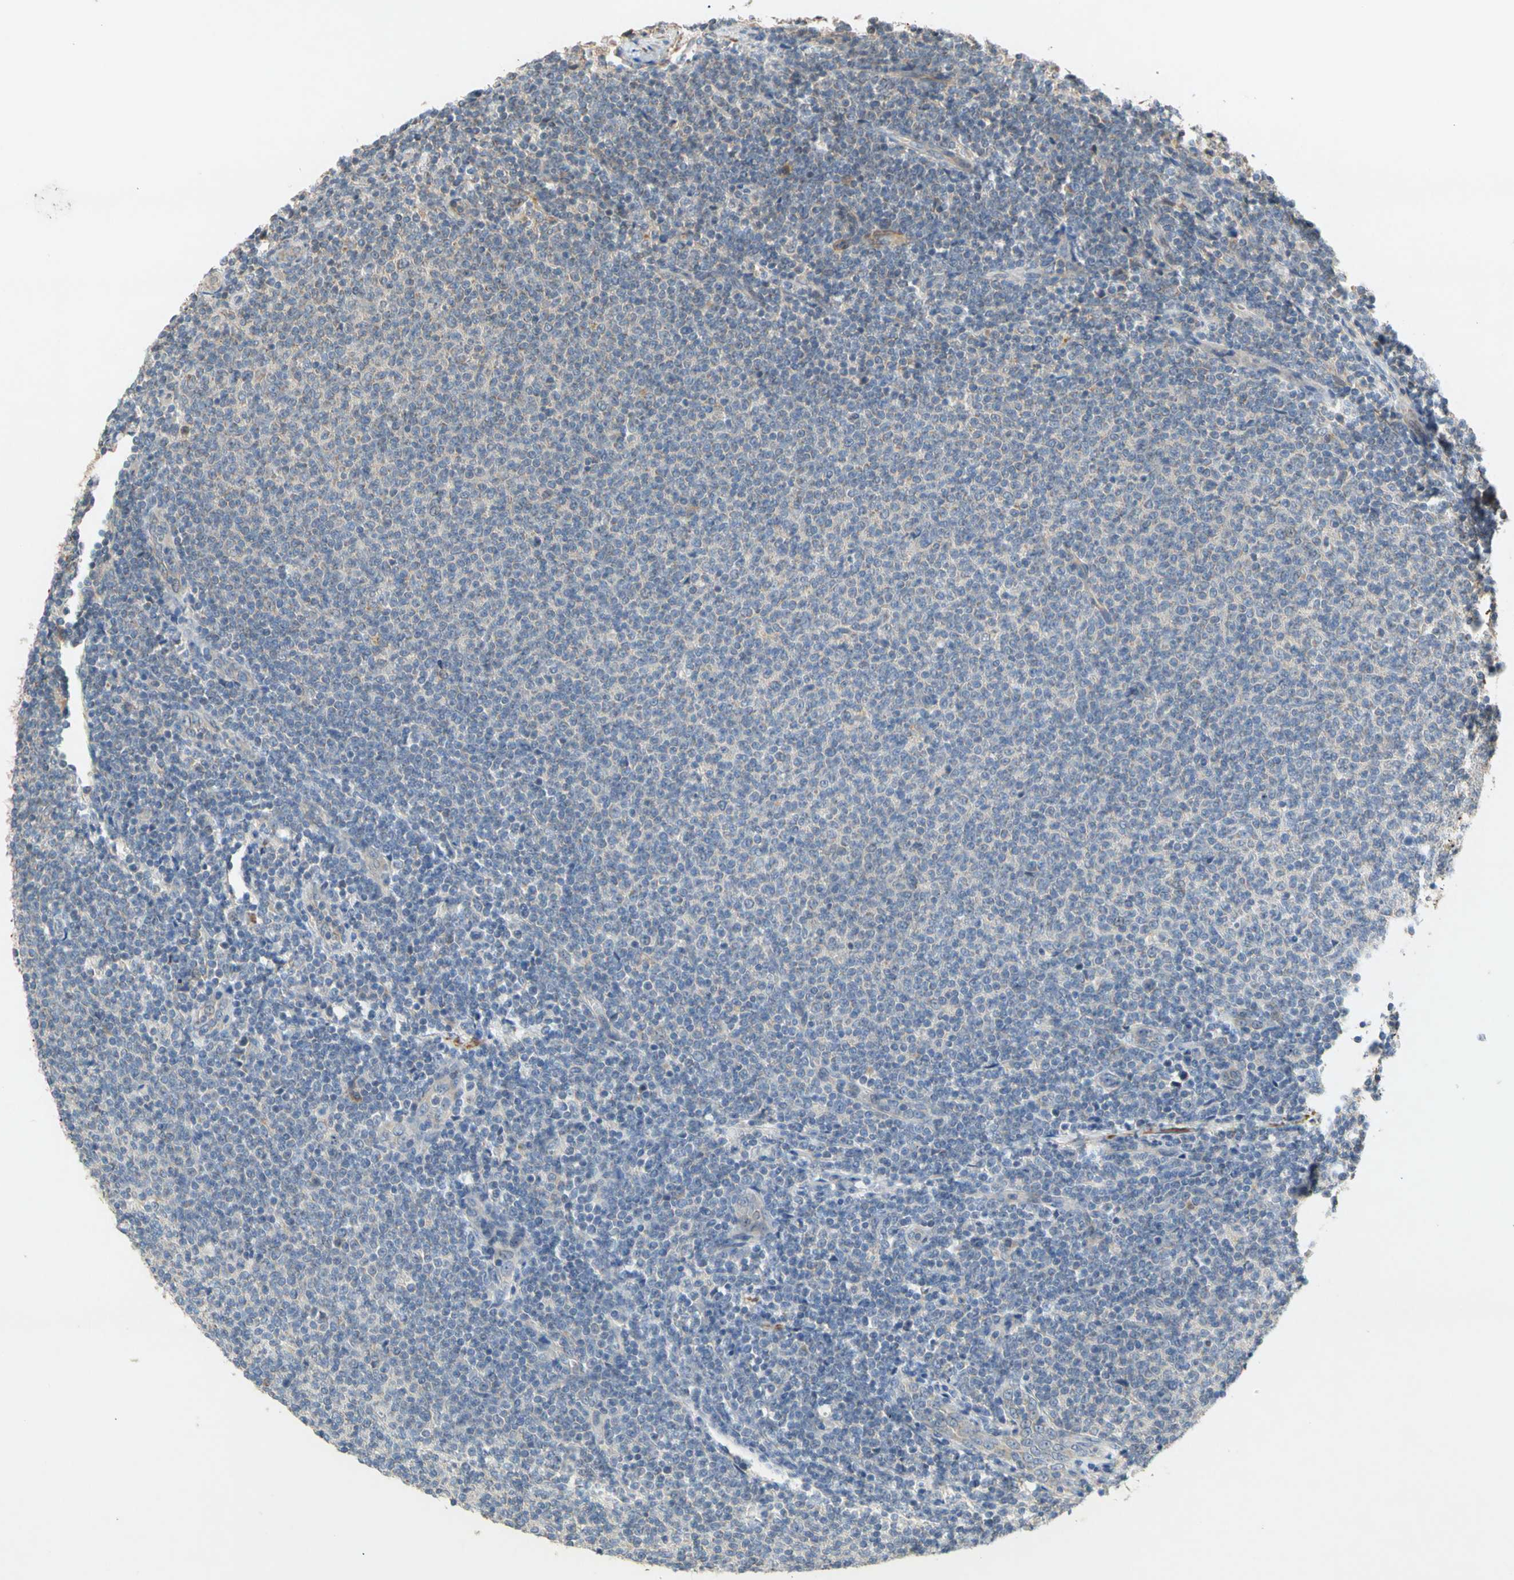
{"staining": {"intensity": "negative", "quantity": "none", "location": "none"}, "tissue": "lymphoma", "cell_type": "Tumor cells", "image_type": "cancer", "snomed": [{"axis": "morphology", "description": "Malignant lymphoma, non-Hodgkin's type, Low grade"}, {"axis": "topography", "description": "Lymph node"}], "caption": "Lymphoma was stained to show a protein in brown. There is no significant staining in tumor cells.", "gene": "PARD6A", "patient": {"sex": "male", "age": 66}}